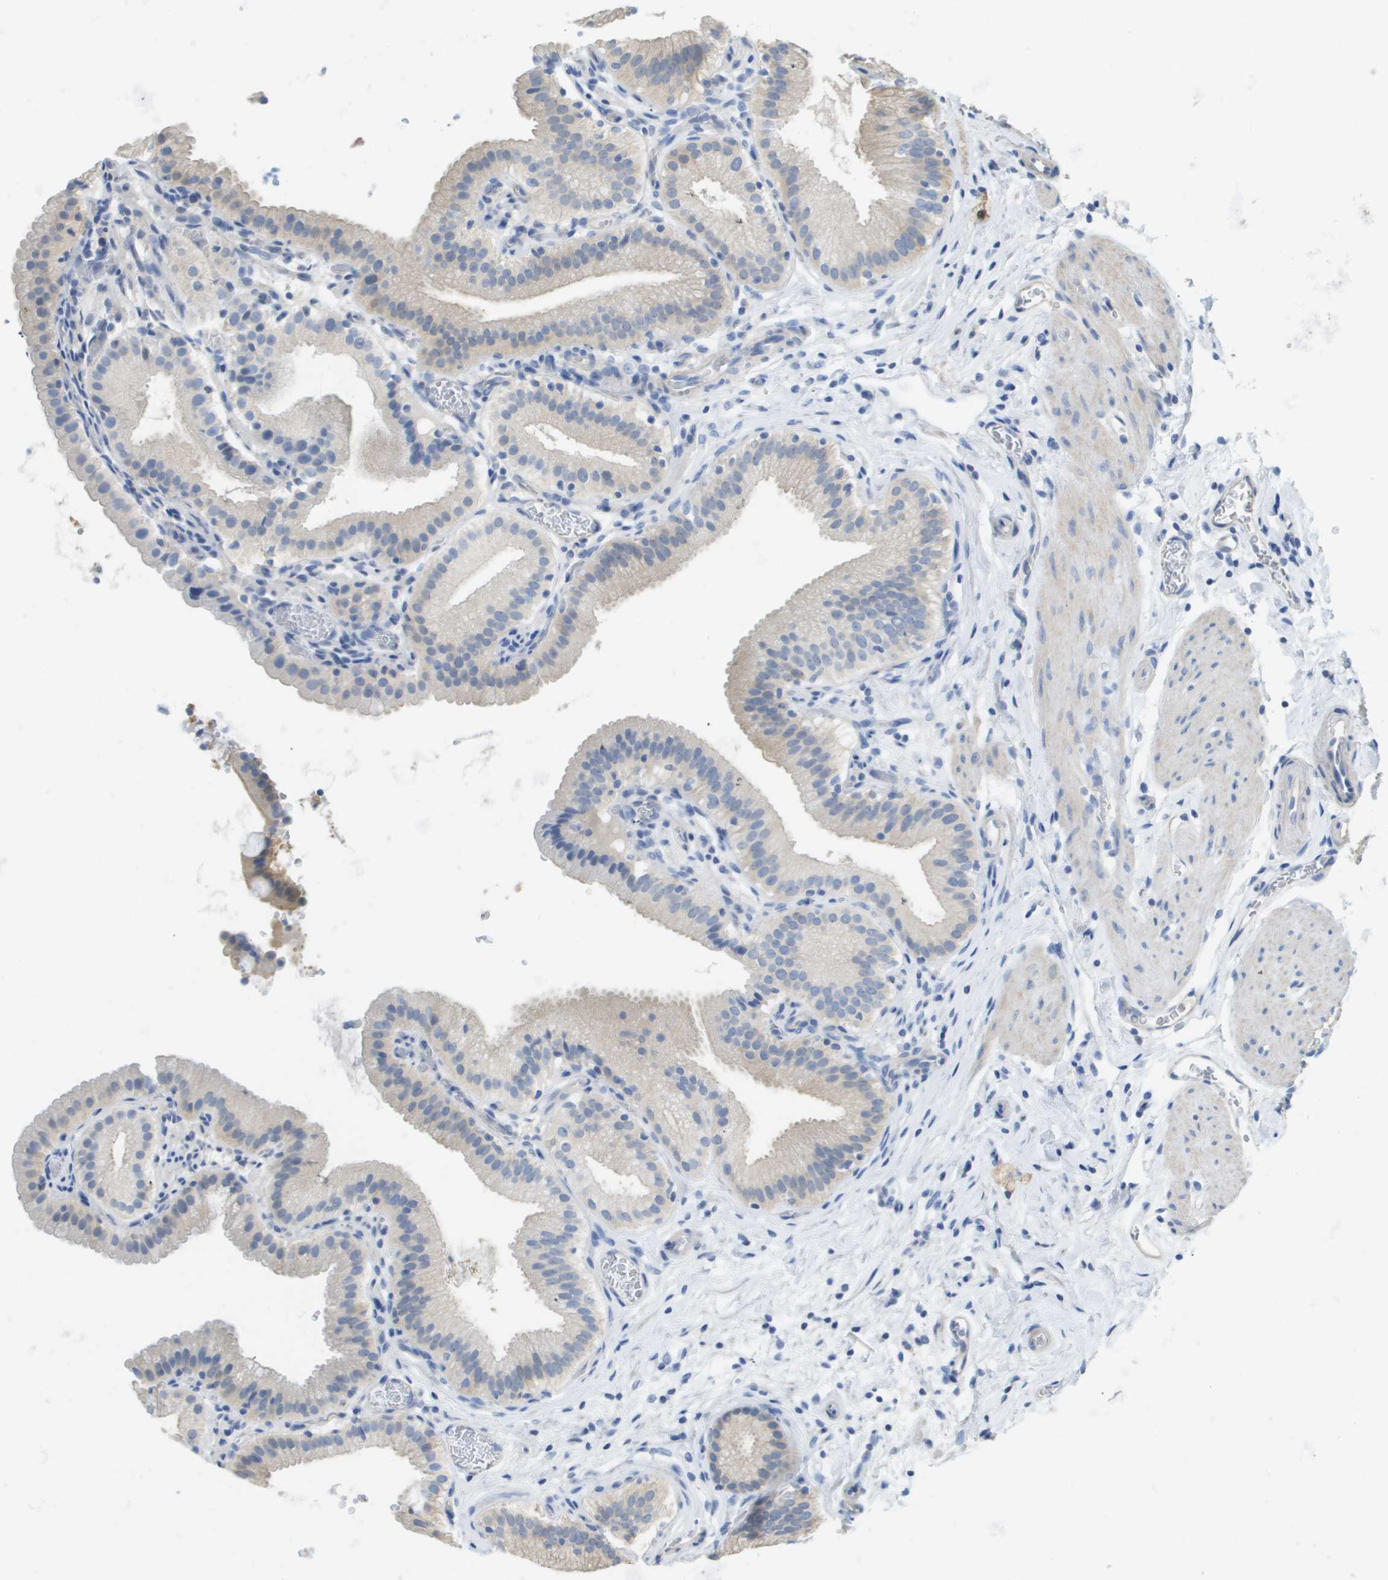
{"staining": {"intensity": "weak", "quantity": "<25%", "location": "cytoplasmic/membranous"}, "tissue": "gallbladder", "cell_type": "Glandular cells", "image_type": "normal", "snomed": [{"axis": "morphology", "description": "Normal tissue, NOS"}, {"axis": "topography", "description": "Gallbladder"}], "caption": "This photomicrograph is of normal gallbladder stained with IHC to label a protein in brown with the nuclei are counter-stained blue. There is no expression in glandular cells.", "gene": "MYL3", "patient": {"sex": "male", "age": 54}}